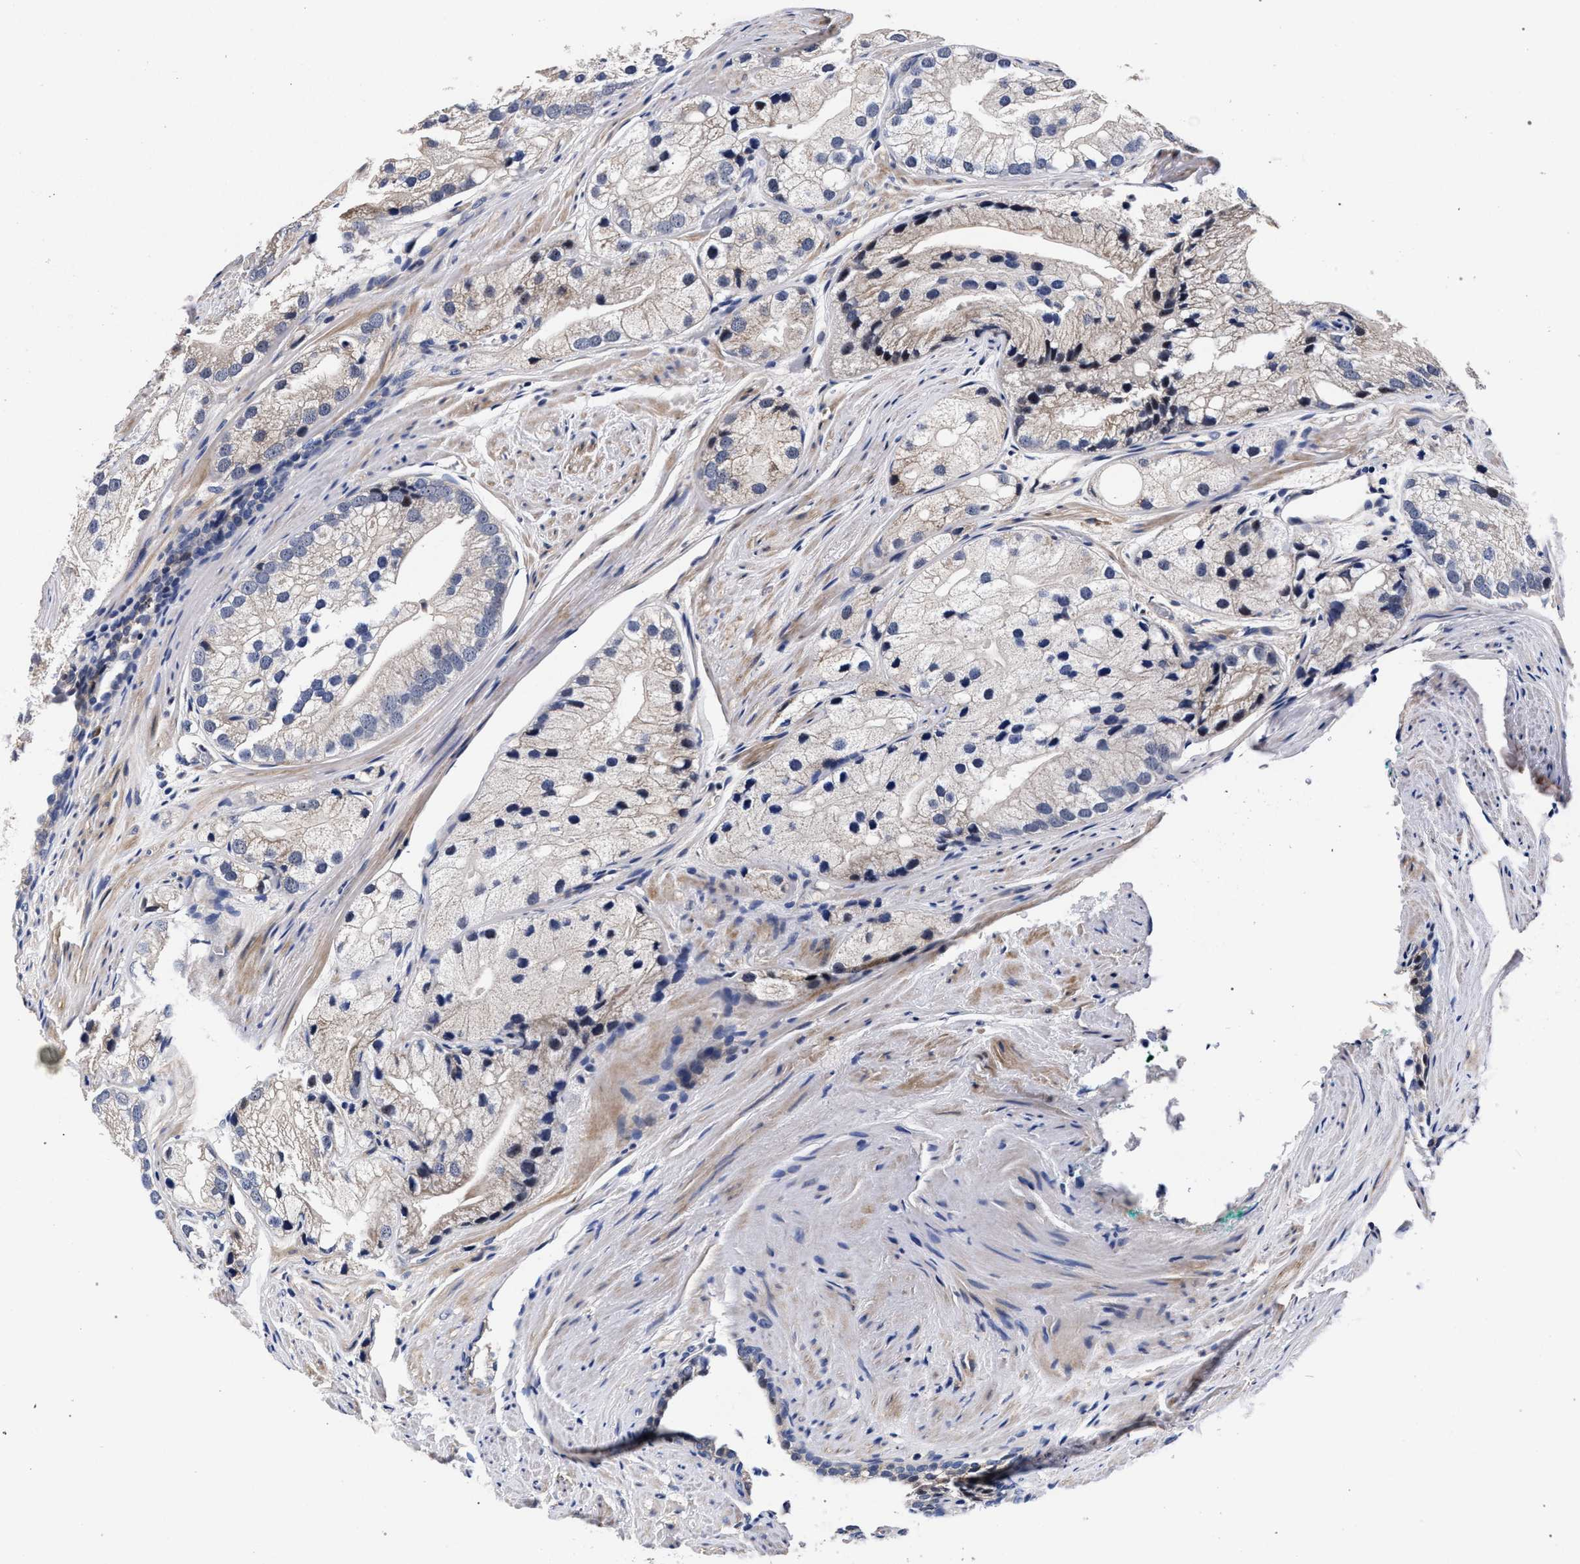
{"staining": {"intensity": "negative", "quantity": "none", "location": "none"}, "tissue": "prostate cancer", "cell_type": "Tumor cells", "image_type": "cancer", "snomed": [{"axis": "morphology", "description": "Adenocarcinoma, Low grade"}, {"axis": "topography", "description": "Prostate"}], "caption": "Tumor cells are negative for brown protein staining in prostate cancer (adenocarcinoma (low-grade)).", "gene": "CFAP95", "patient": {"sex": "male", "age": 69}}